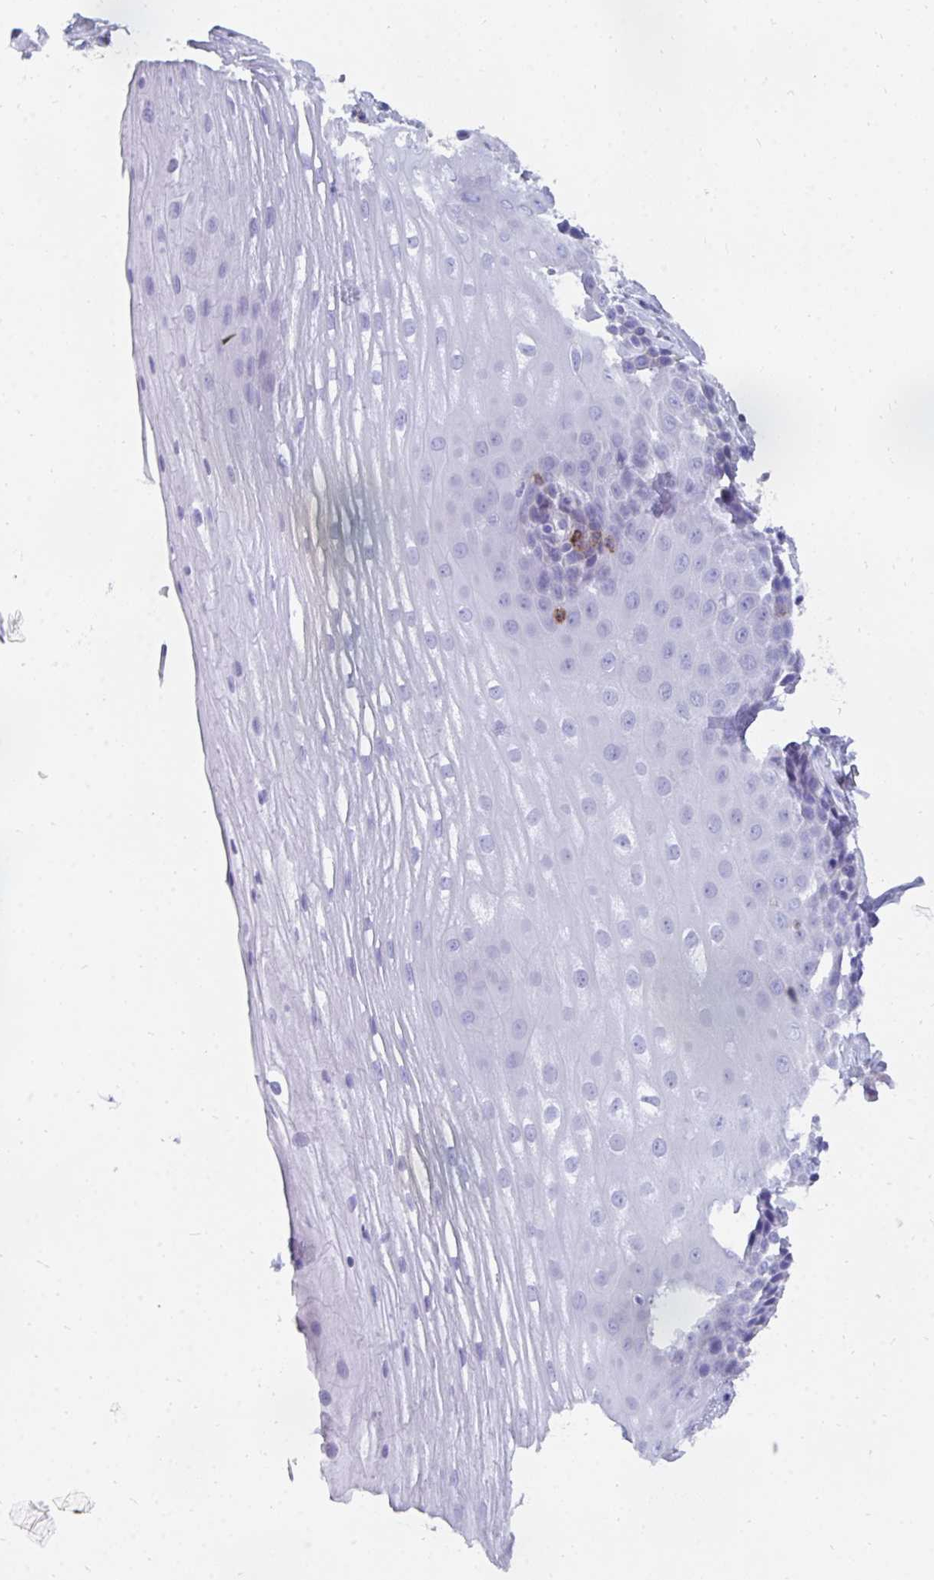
{"staining": {"intensity": "negative", "quantity": "none", "location": "none"}, "tissue": "esophagus", "cell_type": "Squamous epithelial cells", "image_type": "normal", "snomed": [{"axis": "morphology", "description": "Normal tissue, NOS"}, {"axis": "topography", "description": "Esophagus"}], "caption": "A high-resolution image shows immunohistochemistry staining of benign esophagus, which displays no significant staining in squamous epithelial cells.", "gene": "CD7", "patient": {"sex": "male", "age": 62}}